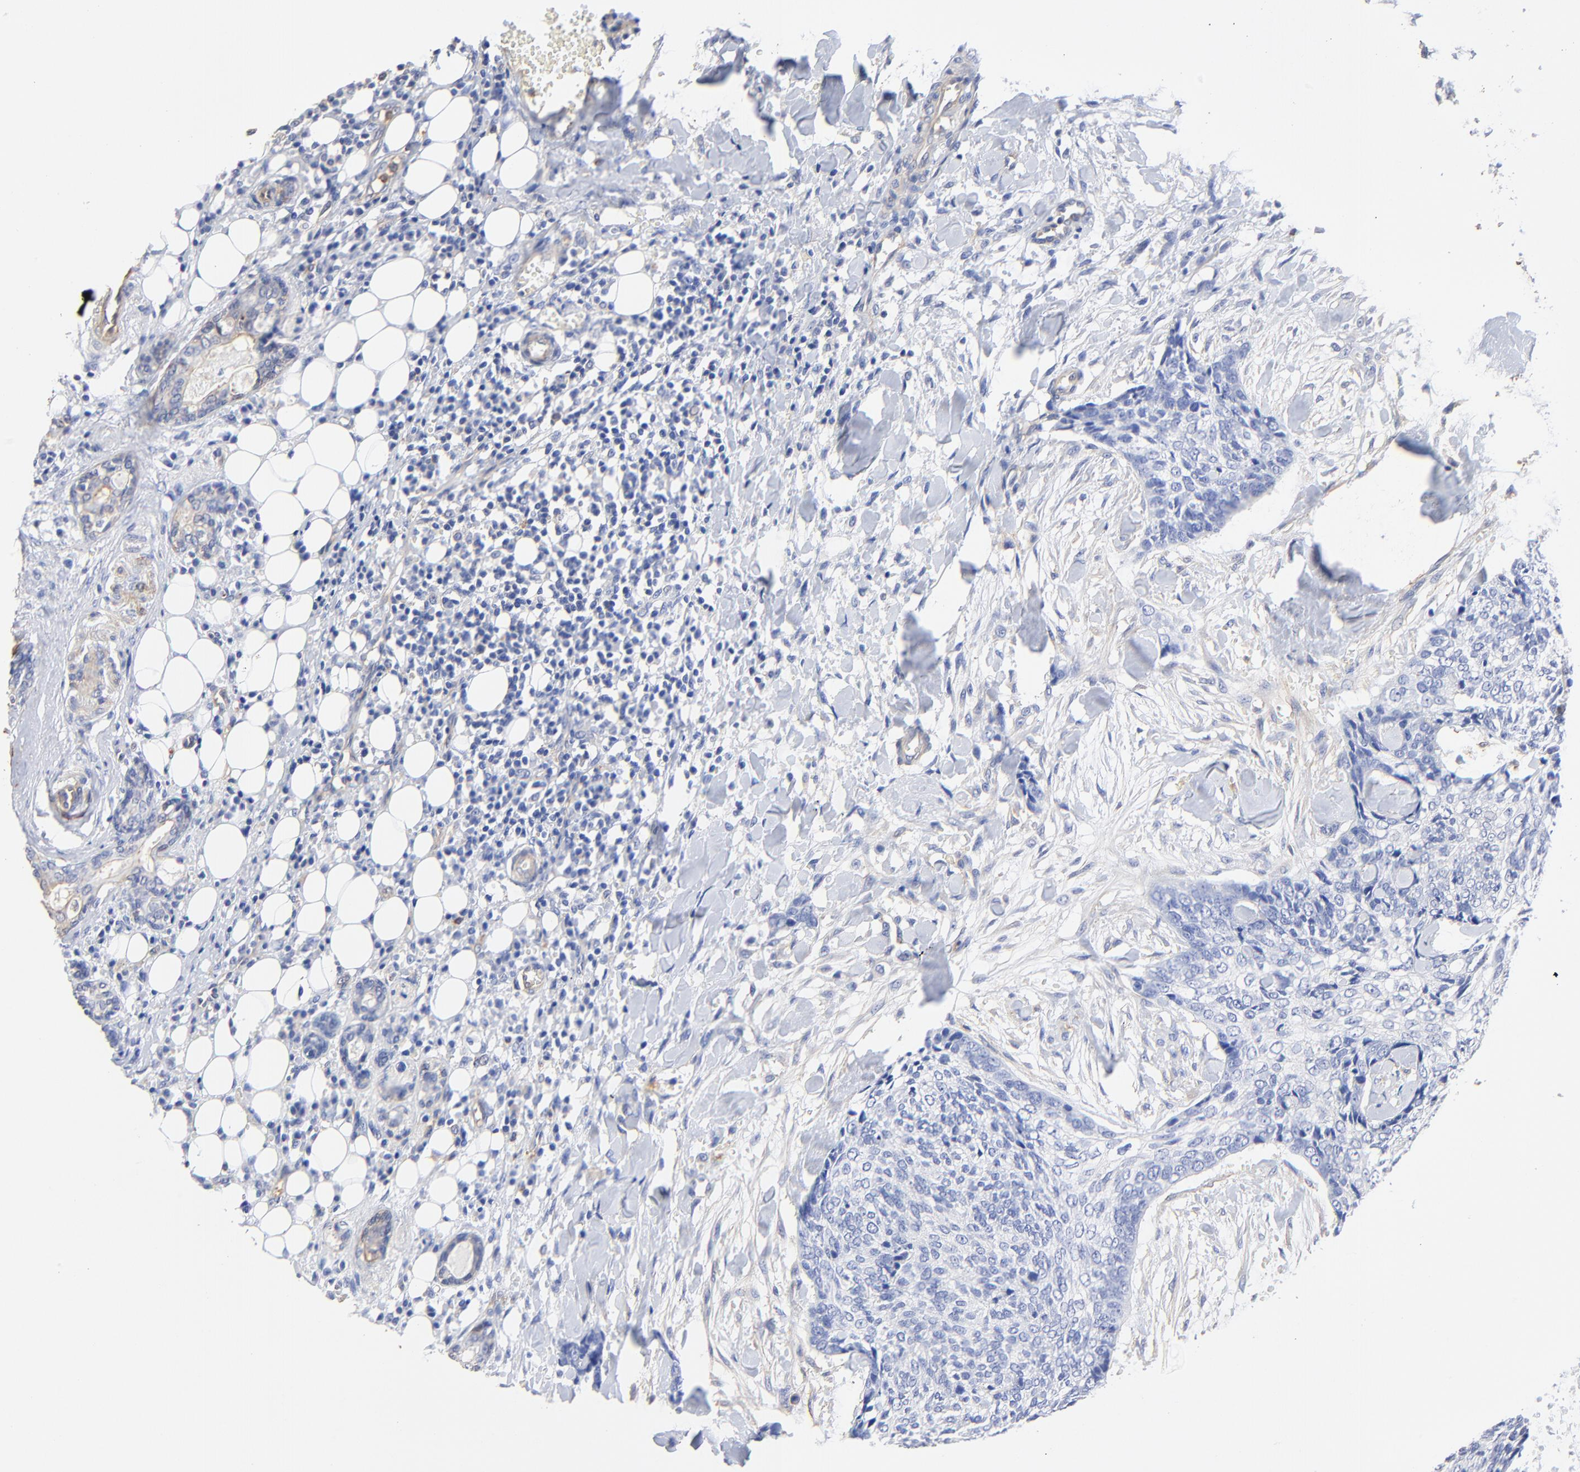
{"staining": {"intensity": "negative", "quantity": "none", "location": "none"}, "tissue": "head and neck cancer", "cell_type": "Tumor cells", "image_type": "cancer", "snomed": [{"axis": "morphology", "description": "Squamous cell carcinoma, NOS"}, {"axis": "topography", "description": "Salivary gland"}, {"axis": "topography", "description": "Head-Neck"}], "caption": "Tumor cells are negative for brown protein staining in head and neck squamous cell carcinoma.", "gene": "TAGLN2", "patient": {"sex": "male", "age": 70}}